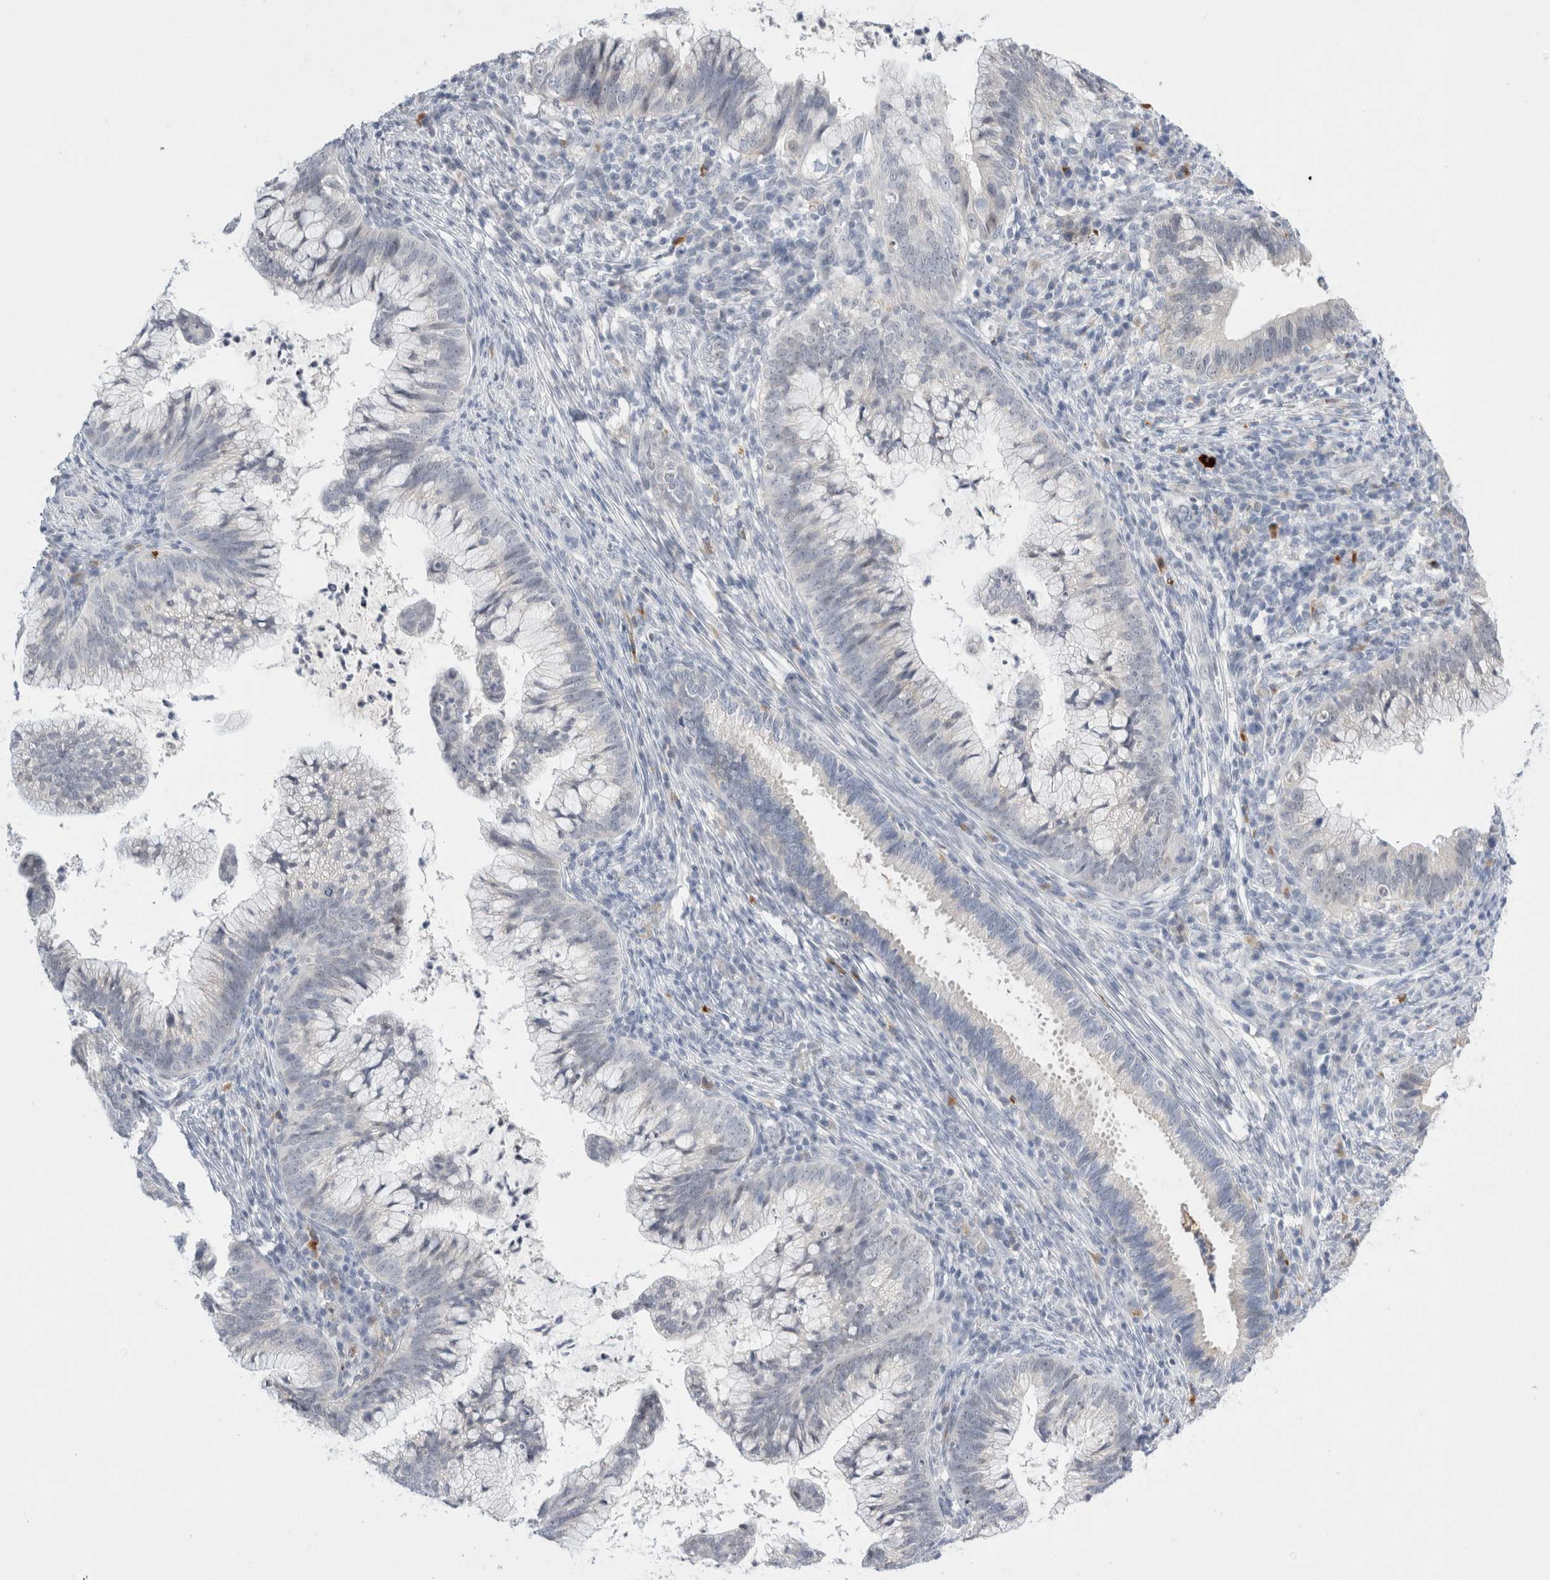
{"staining": {"intensity": "negative", "quantity": "none", "location": "none"}, "tissue": "cervical cancer", "cell_type": "Tumor cells", "image_type": "cancer", "snomed": [{"axis": "morphology", "description": "Adenocarcinoma, NOS"}, {"axis": "topography", "description": "Cervix"}], "caption": "Human cervical adenocarcinoma stained for a protein using IHC reveals no staining in tumor cells.", "gene": "SLC22A12", "patient": {"sex": "female", "age": 36}}